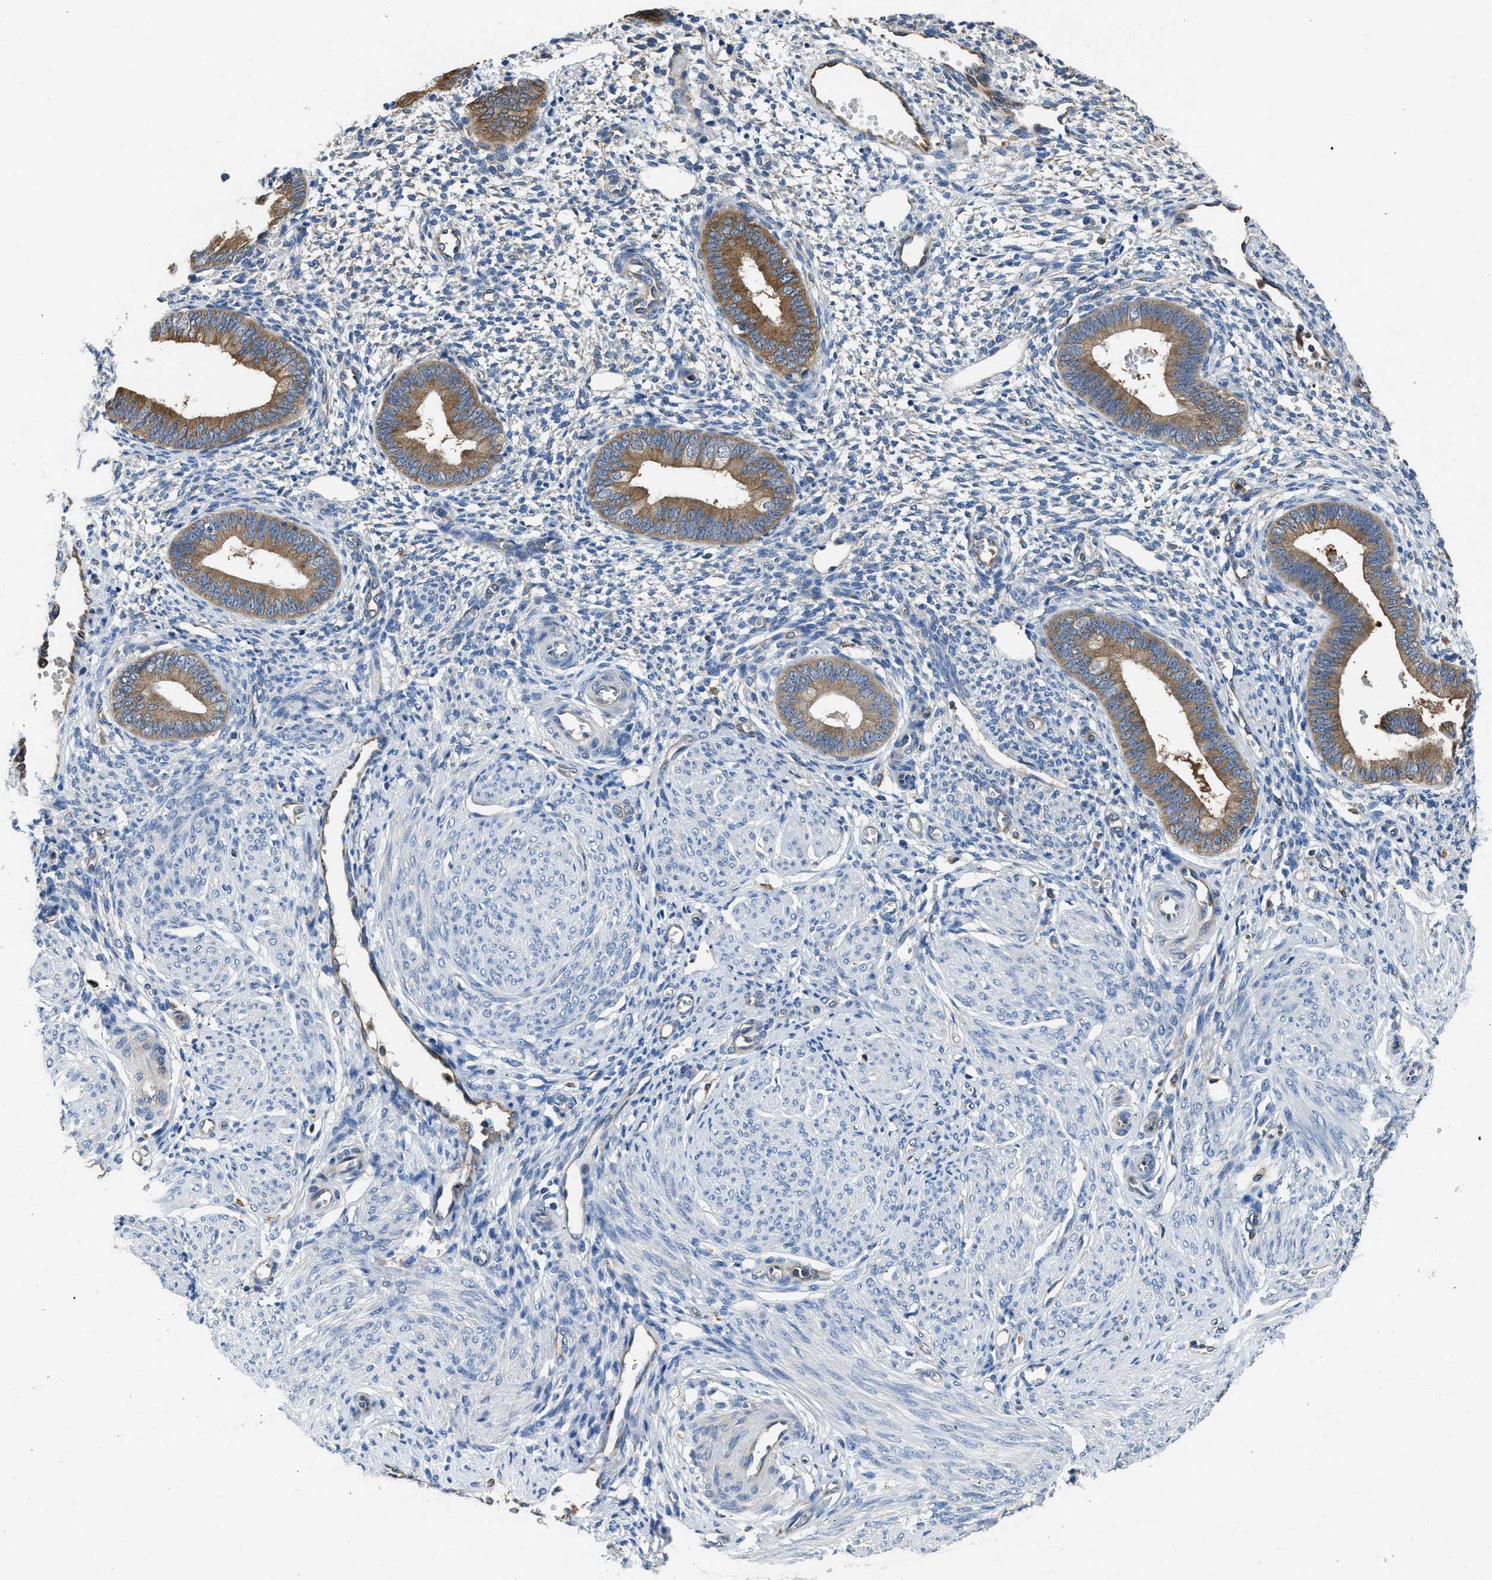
{"staining": {"intensity": "negative", "quantity": "none", "location": "none"}, "tissue": "endometrium", "cell_type": "Cells in endometrial stroma", "image_type": "normal", "snomed": [{"axis": "morphology", "description": "Normal tissue, NOS"}, {"axis": "topography", "description": "Endometrium"}], "caption": "Immunohistochemical staining of benign human endometrium shows no significant positivity in cells in endometrial stroma. The staining is performed using DAB brown chromogen with nuclei counter-stained in using hematoxylin.", "gene": "PKM", "patient": {"sex": "female", "age": 46}}